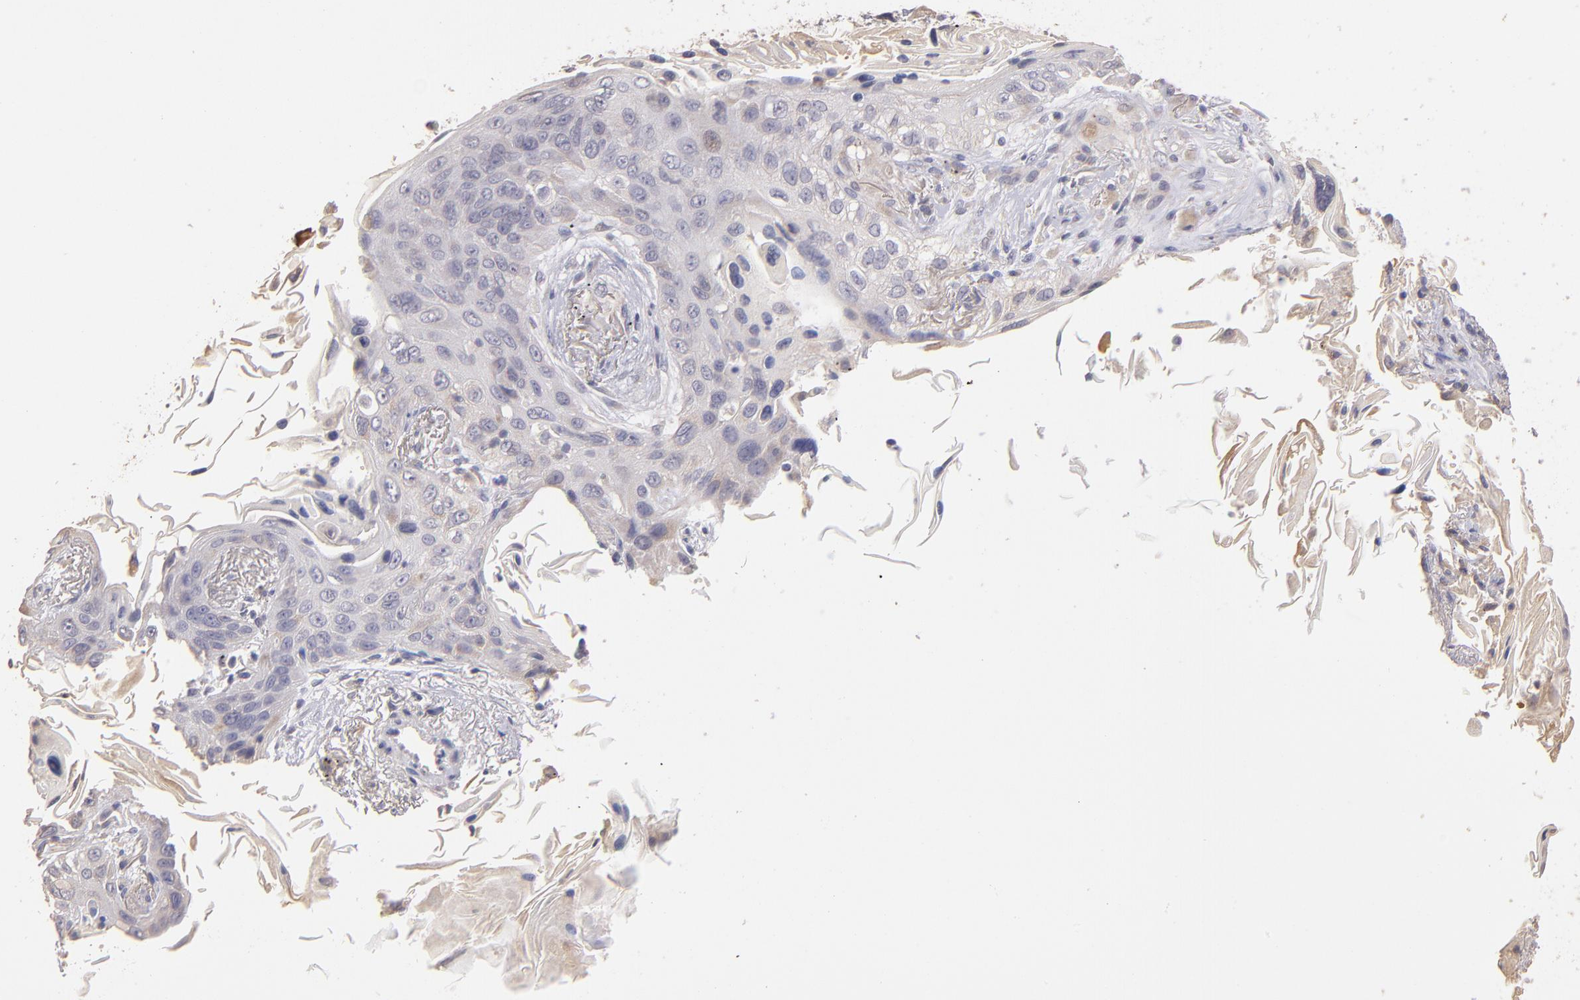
{"staining": {"intensity": "weak", "quantity": "<25%", "location": "cytoplasmic/membranous"}, "tissue": "lung cancer", "cell_type": "Tumor cells", "image_type": "cancer", "snomed": [{"axis": "morphology", "description": "Squamous cell carcinoma, NOS"}, {"axis": "topography", "description": "Lung"}], "caption": "Image shows no significant protein positivity in tumor cells of squamous cell carcinoma (lung).", "gene": "GNAZ", "patient": {"sex": "female", "age": 67}}